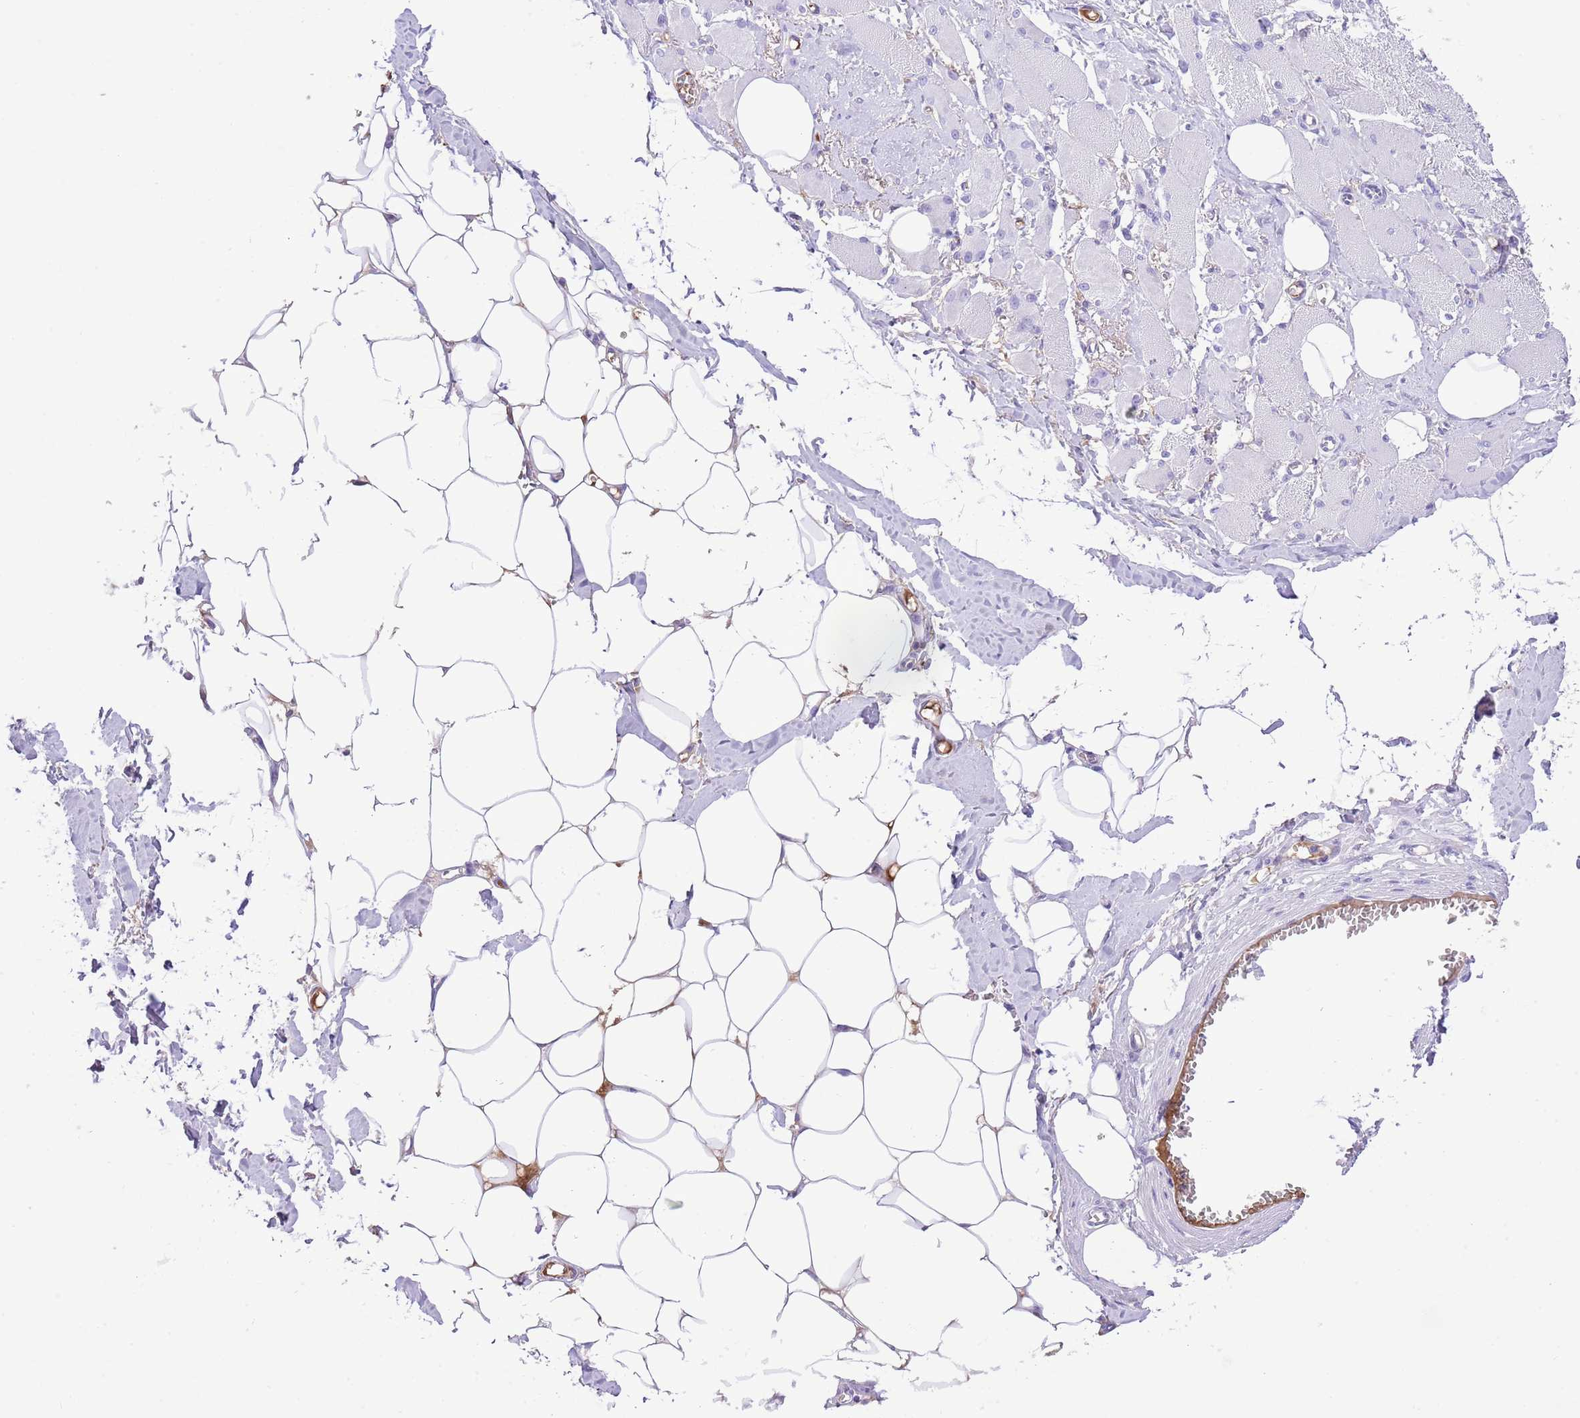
{"staining": {"intensity": "negative", "quantity": "none", "location": "none"}, "tissue": "skeletal muscle", "cell_type": "Myocytes", "image_type": "normal", "snomed": [{"axis": "morphology", "description": "Normal tissue, NOS"}, {"axis": "morphology", "description": "Basal cell carcinoma"}, {"axis": "topography", "description": "Skeletal muscle"}], "caption": "IHC photomicrograph of normal skeletal muscle: human skeletal muscle stained with DAB demonstrates no significant protein expression in myocytes.", "gene": "IGF1", "patient": {"sex": "female", "age": 64}}